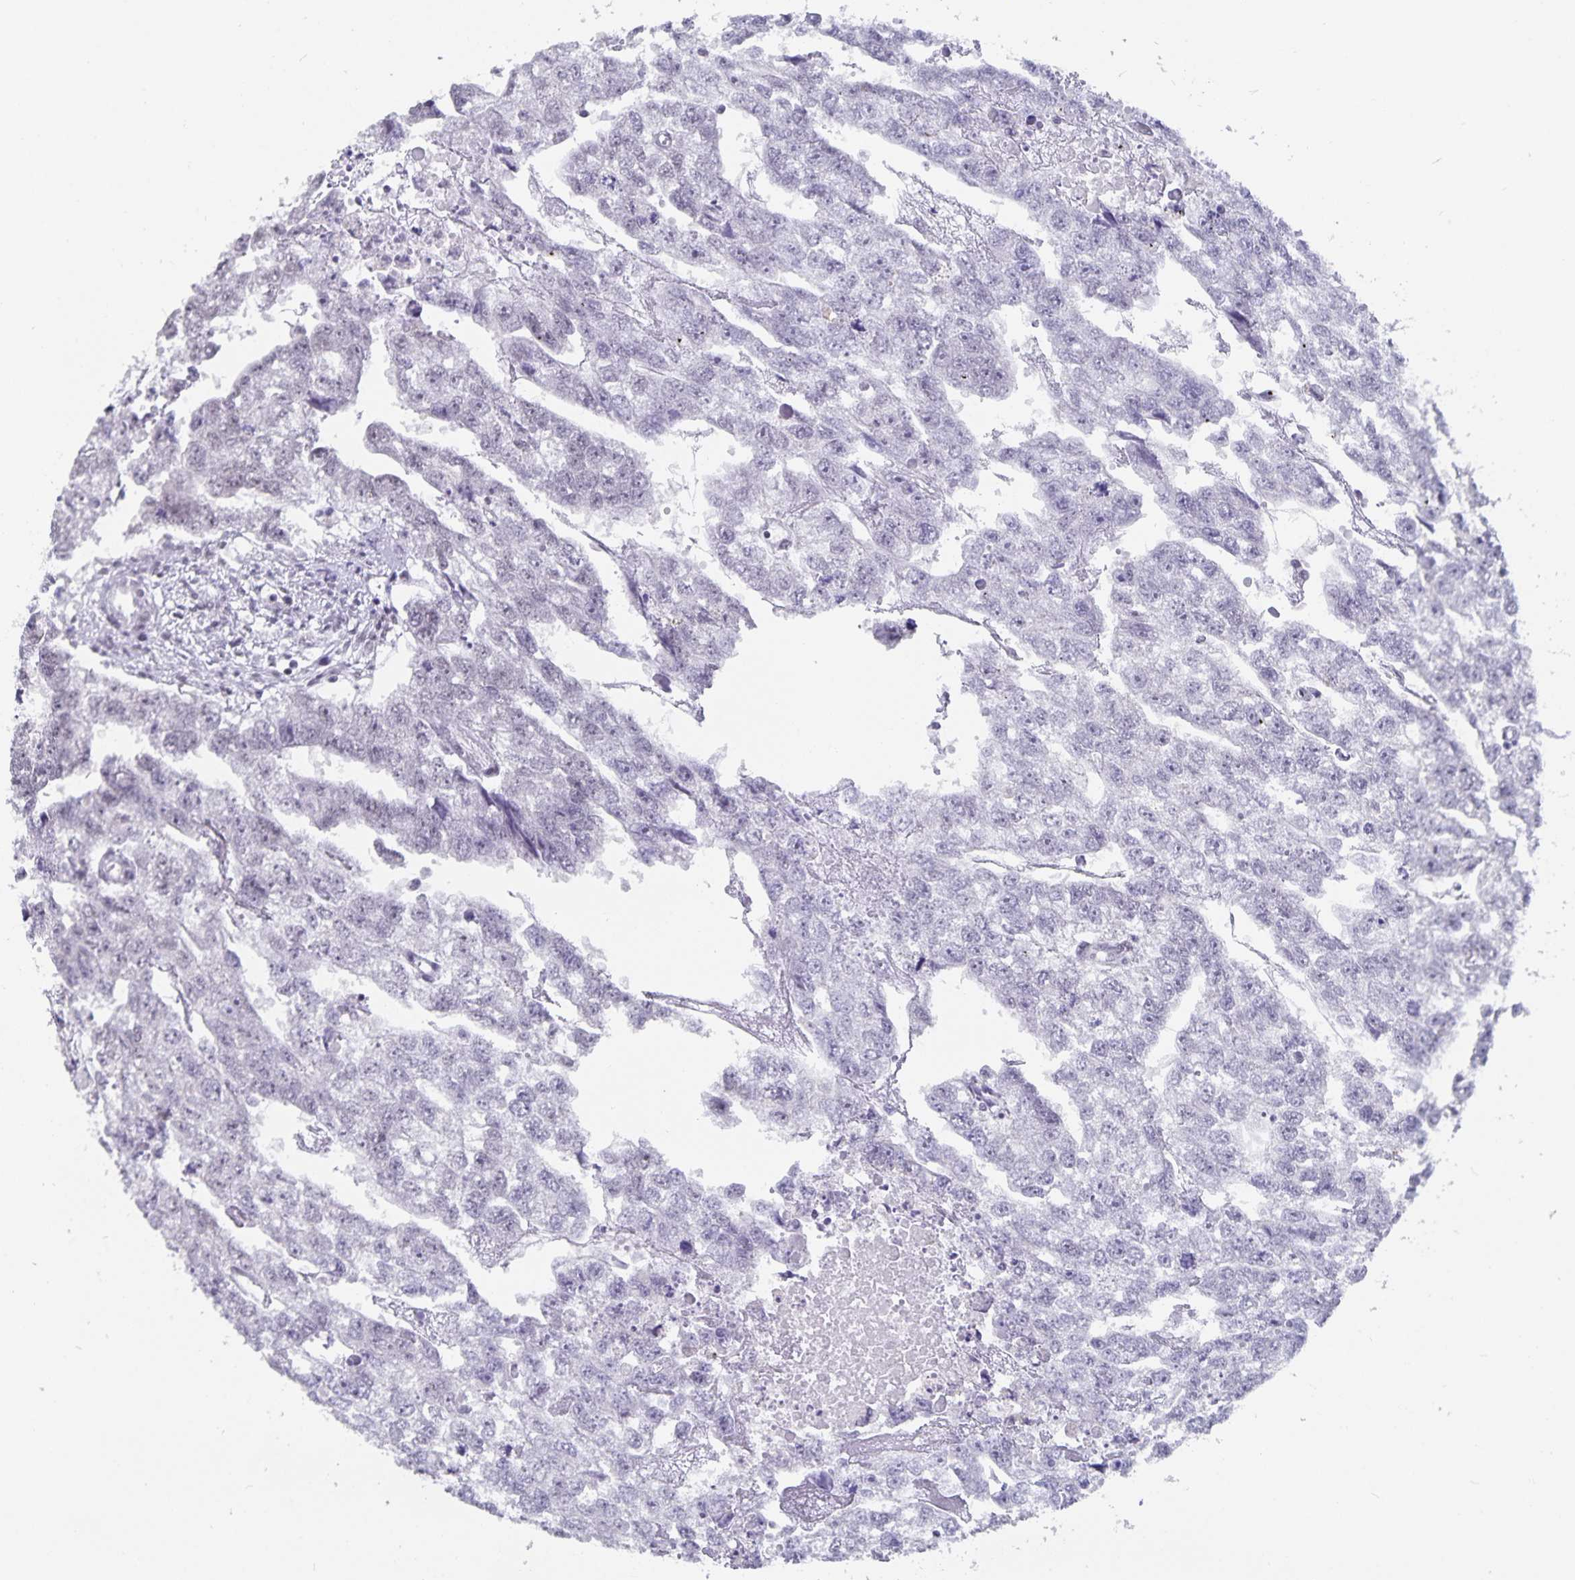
{"staining": {"intensity": "negative", "quantity": "none", "location": "none"}, "tissue": "testis cancer", "cell_type": "Tumor cells", "image_type": "cancer", "snomed": [{"axis": "morphology", "description": "Carcinoma, Embryonal, NOS"}, {"axis": "morphology", "description": "Teratoma, malignant, NOS"}, {"axis": "topography", "description": "Testis"}], "caption": "Photomicrograph shows no significant protein expression in tumor cells of testis cancer (malignant teratoma).", "gene": "PBX2", "patient": {"sex": "male", "age": 44}}